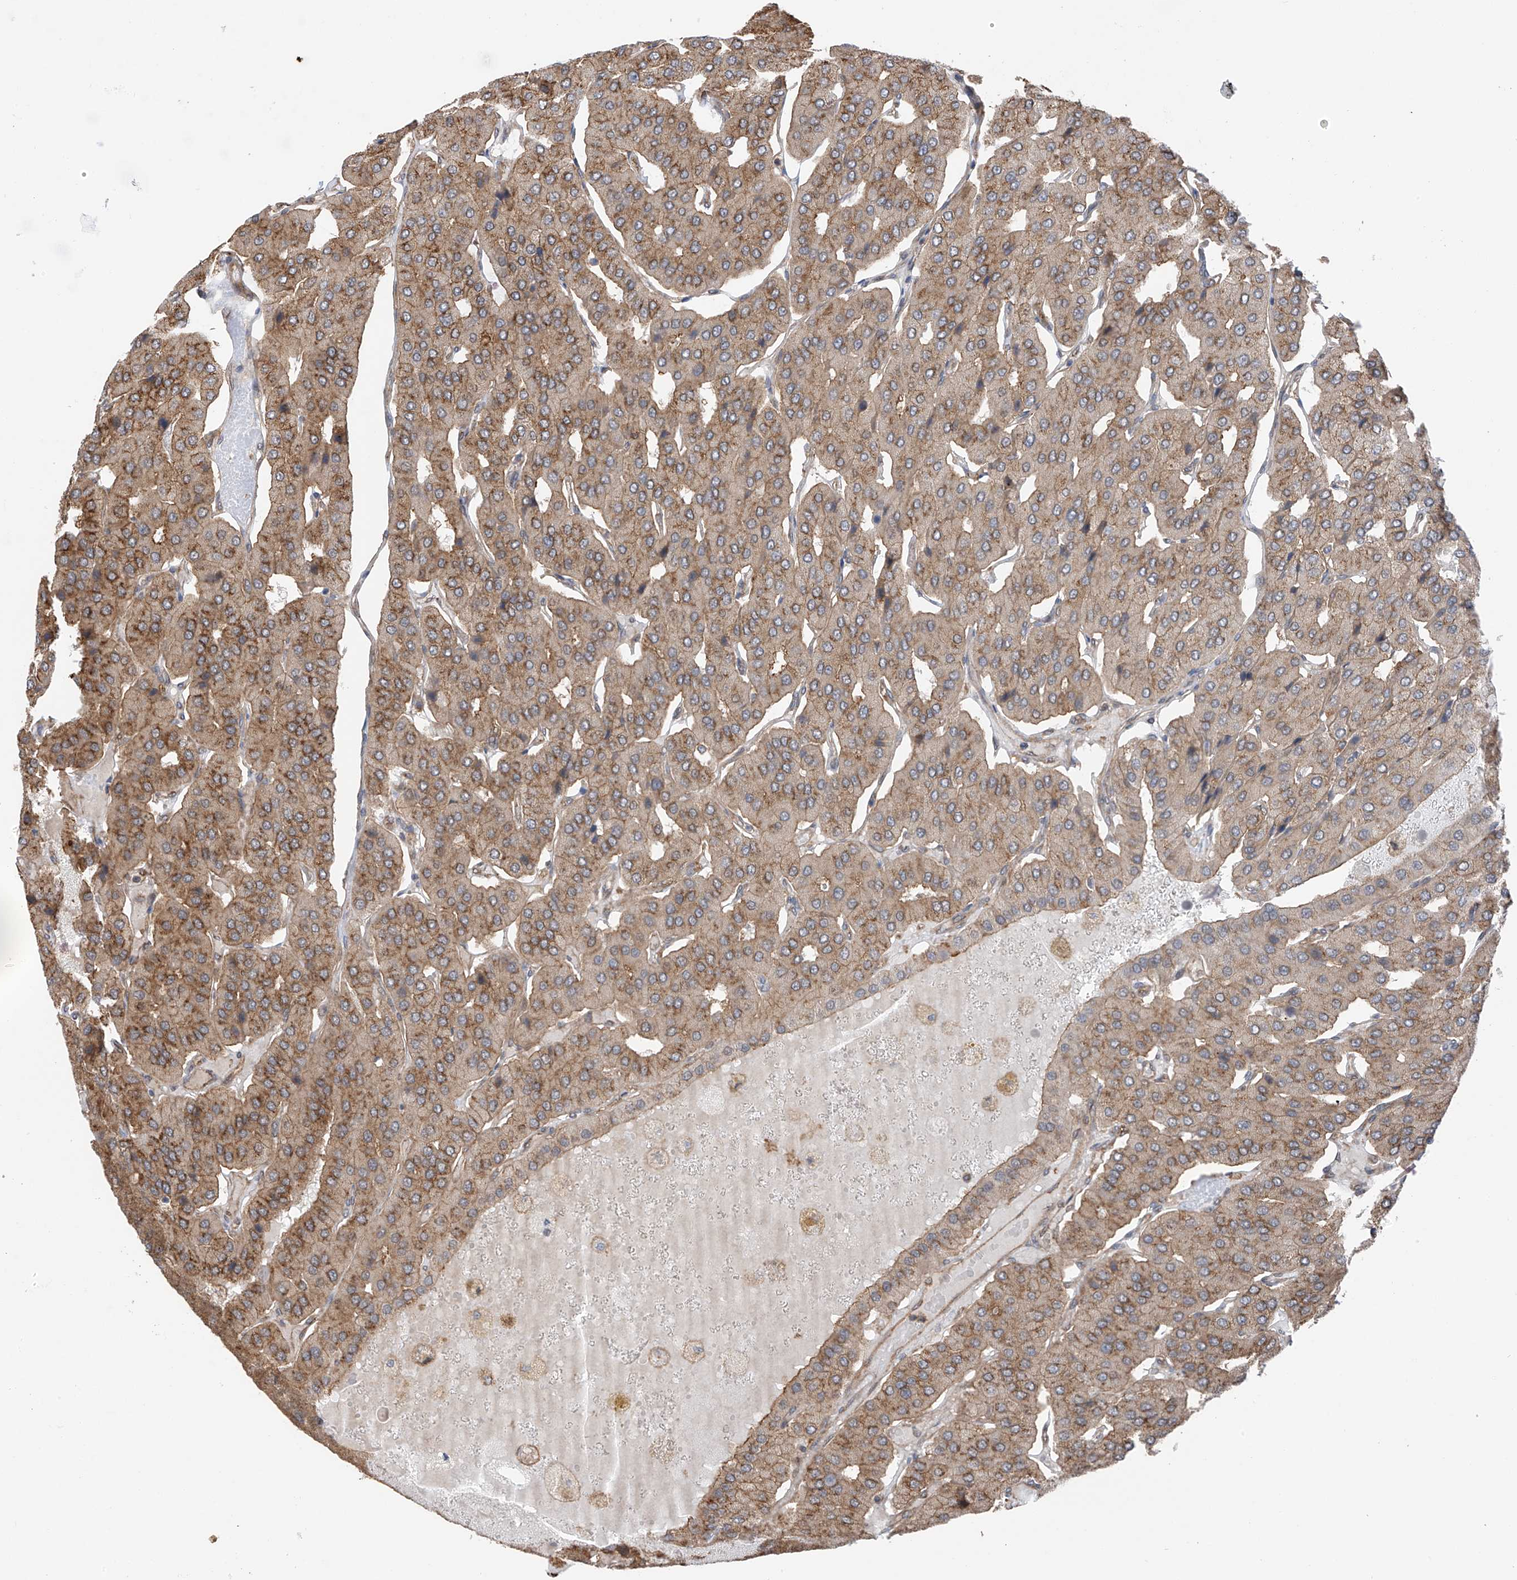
{"staining": {"intensity": "moderate", "quantity": ">75%", "location": "cytoplasmic/membranous"}, "tissue": "parathyroid gland", "cell_type": "Glandular cells", "image_type": "normal", "snomed": [{"axis": "morphology", "description": "Normal tissue, NOS"}, {"axis": "morphology", "description": "Adenoma, NOS"}, {"axis": "topography", "description": "Parathyroid gland"}], "caption": "Protein analysis of normal parathyroid gland demonstrates moderate cytoplasmic/membranous expression in approximately >75% of glandular cells.", "gene": "ZNF189", "patient": {"sex": "female", "age": 86}}